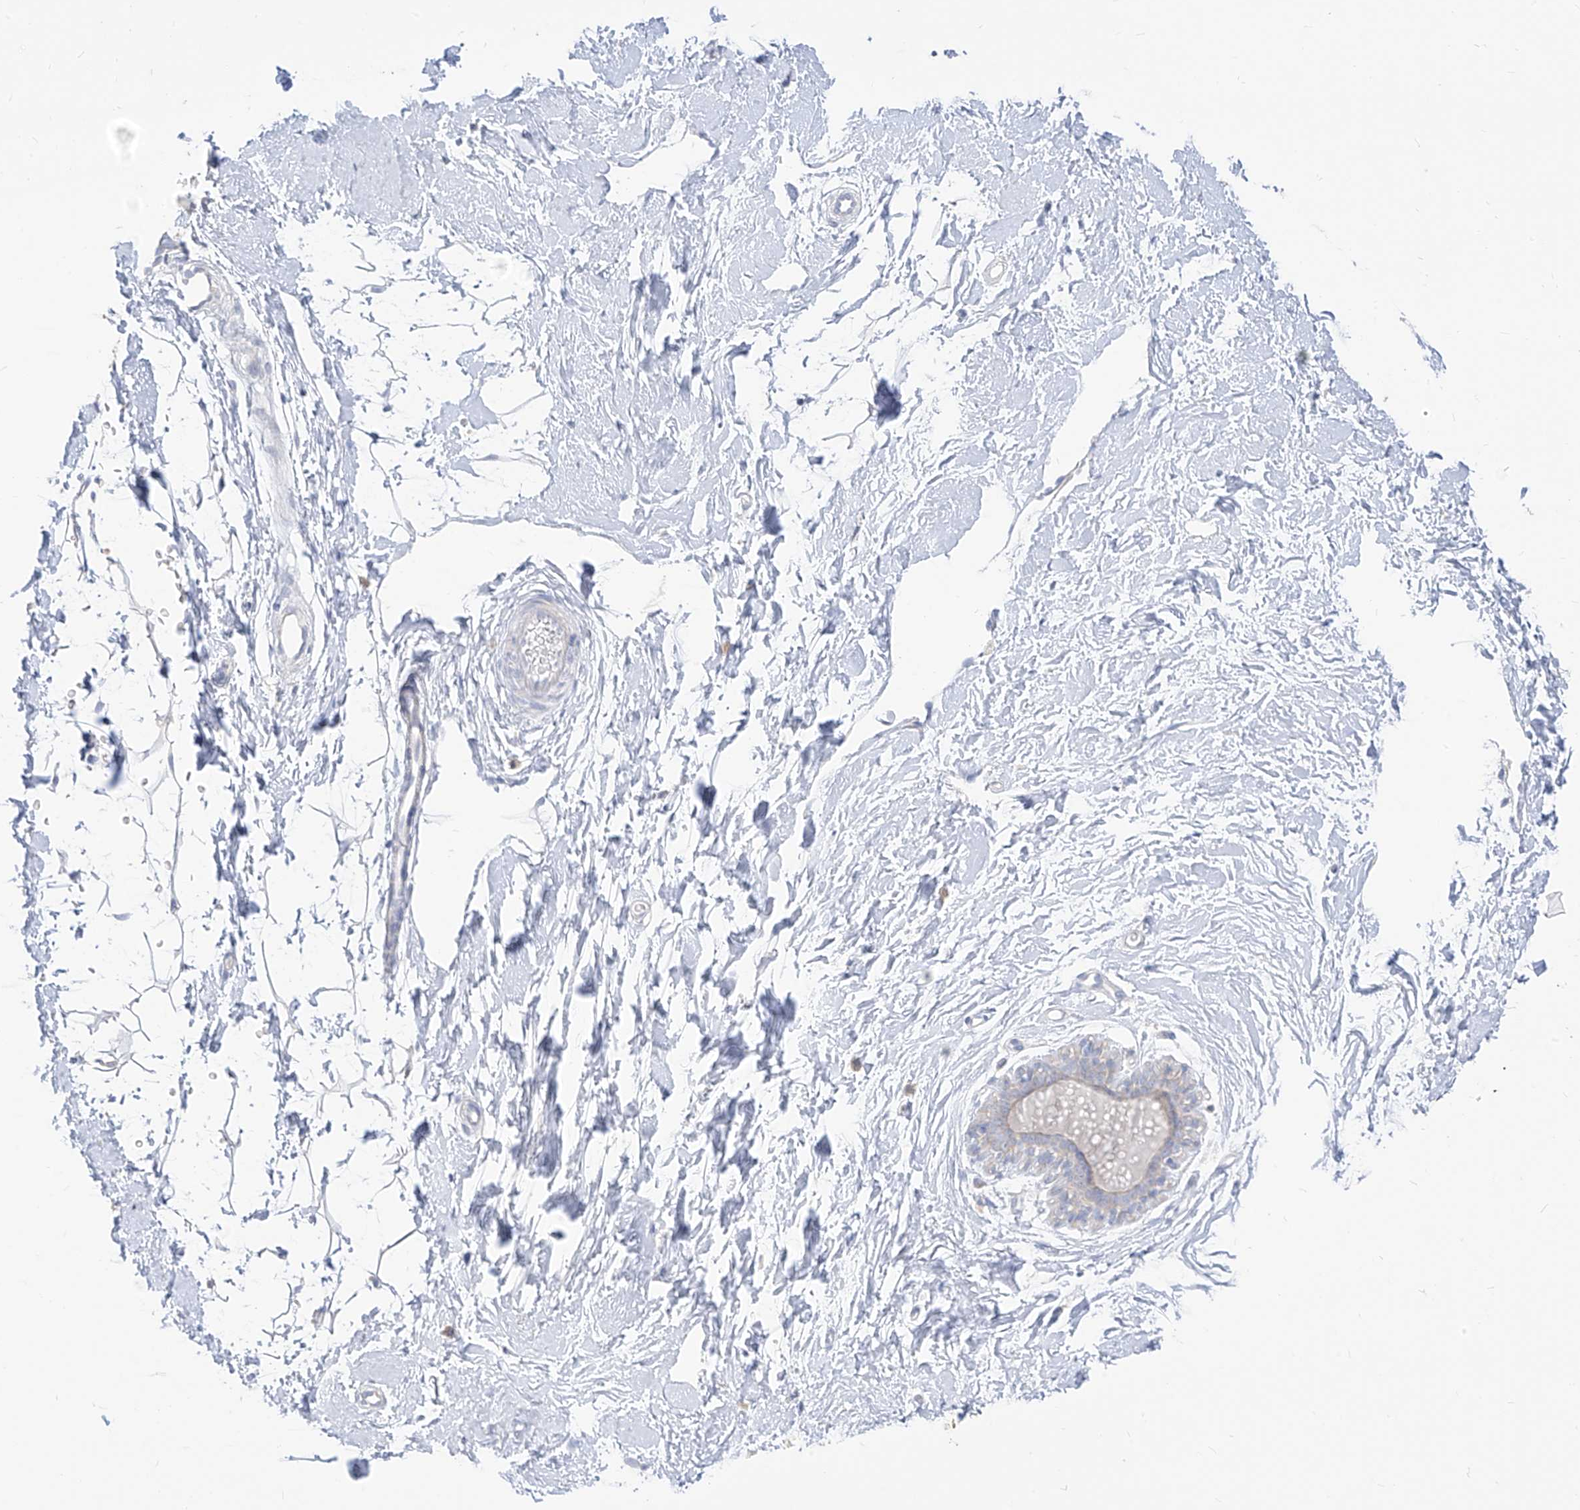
{"staining": {"intensity": "negative", "quantity": "none", "location": "none"}, "tissue": "adipose tissue", "cell_type": "Adipocytes", "image_type": "normal", "snomed": [{"axis": "morphology", "description": "Normal tissue, NOS"}, {"axis": "topography", "description": "Breast"}], "caption": "High power microscopy photomicrograph of an immunohistochemistry micrograph of benign adipose tissue, revealing no significant expression in adipocytes.", "gene": "ARHGEF40", "patient": {"sex": "female", "age": 23}}